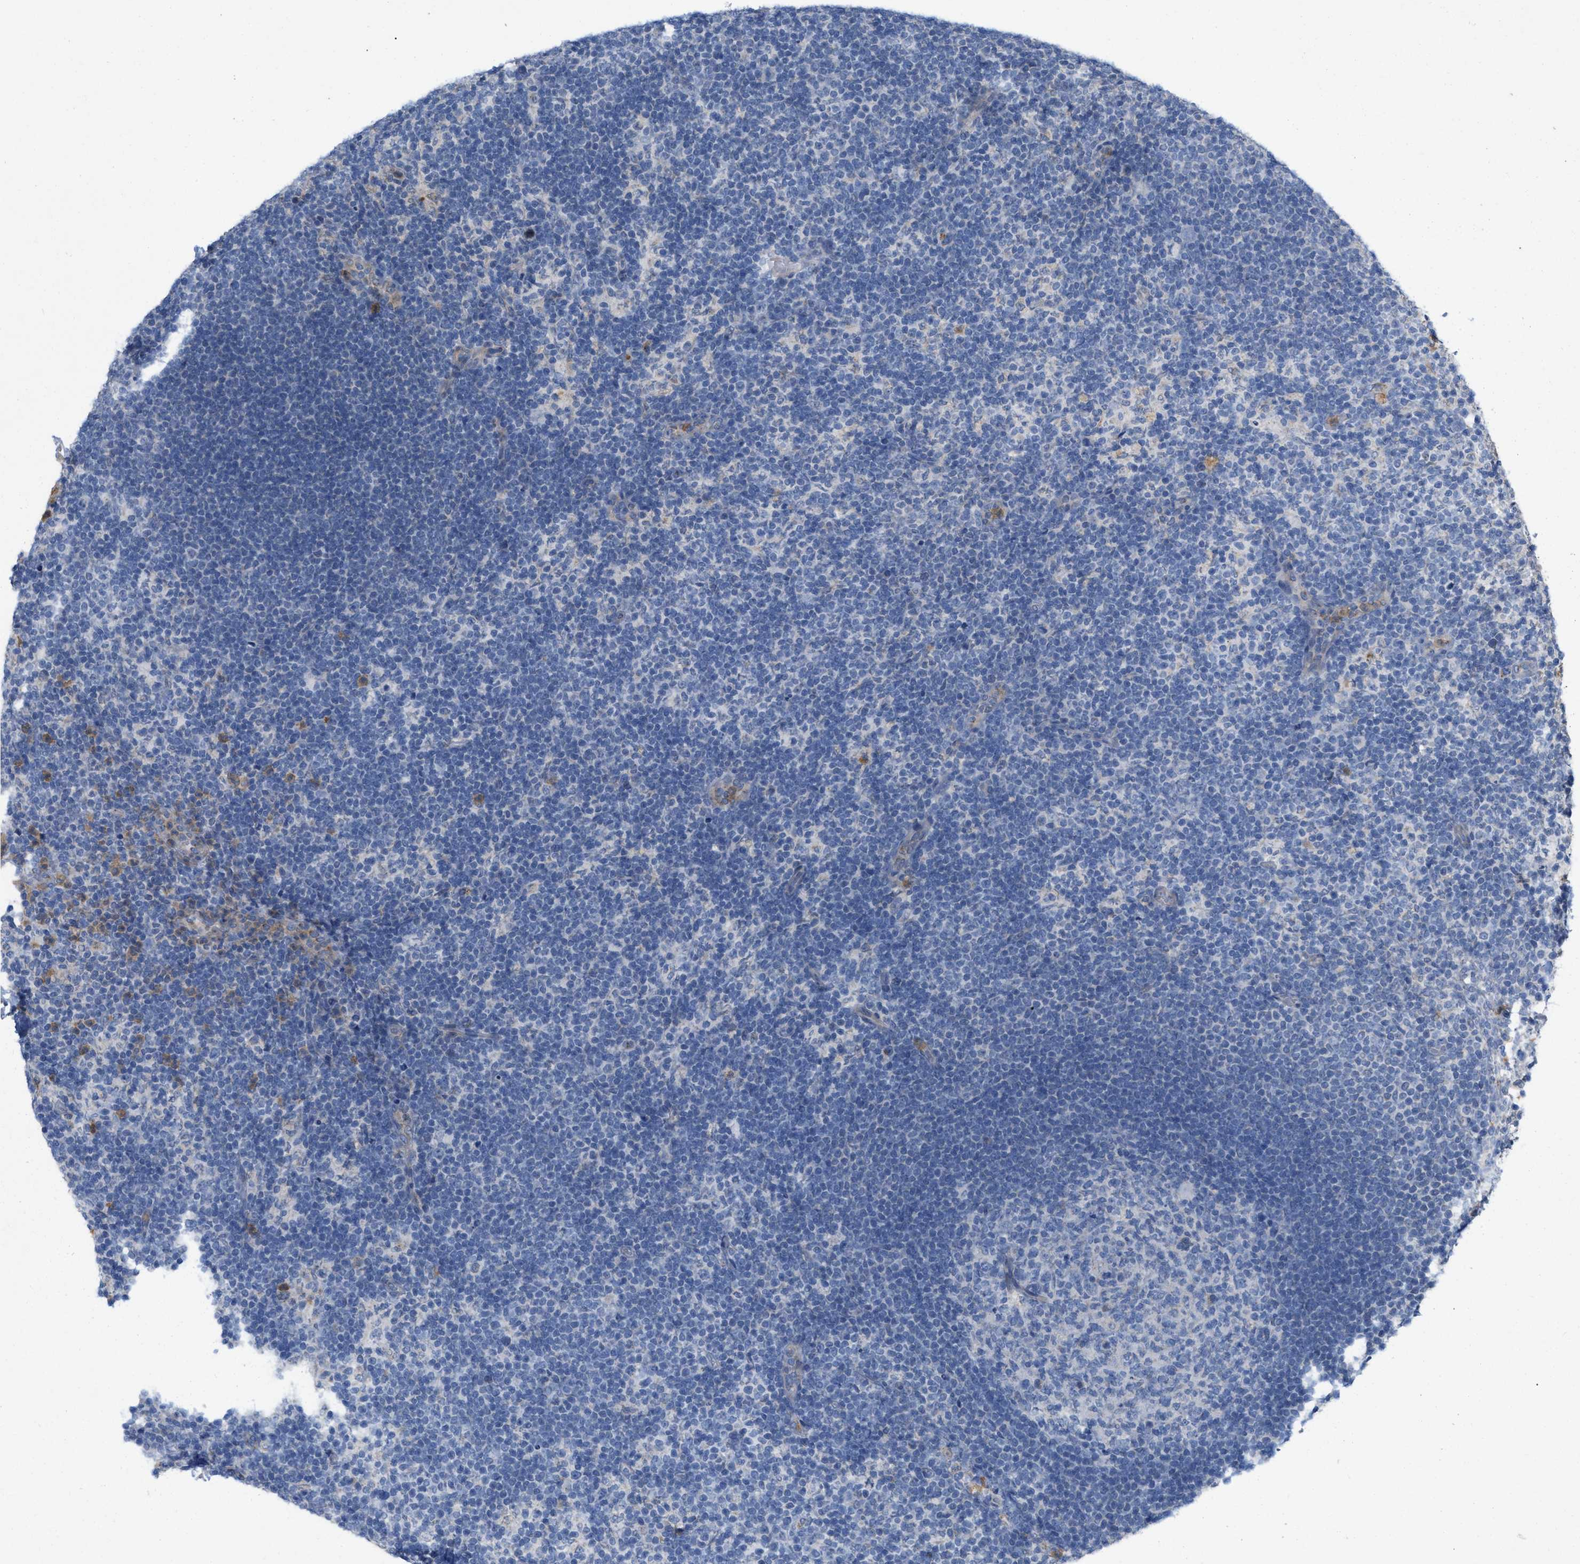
{"staining": {"intensity": "negative", "quantity": "none", "location": "none"}, "tissue": "lymph node", "cell_type": "Germinal center cells", "image_type": "normal", "snomed": [{"axis": "morphology", "description": "Normal tissue, NOS"}, {"axis": "morphology", "description": "Carcinoid, malignant, NOS"}, {"axis": "topography", "description": "Lymph node"}], "caption": "IHC image of normal lymph node: human lymph node stained with DAB demonstrates no significant protein expression in germinal center cells. (Brightfield microscopy of DAB immunohistochemistry (IHC) at high magnification).", "gene": "PLPPR5", "patient": {"sex": "male", "age": 47}}